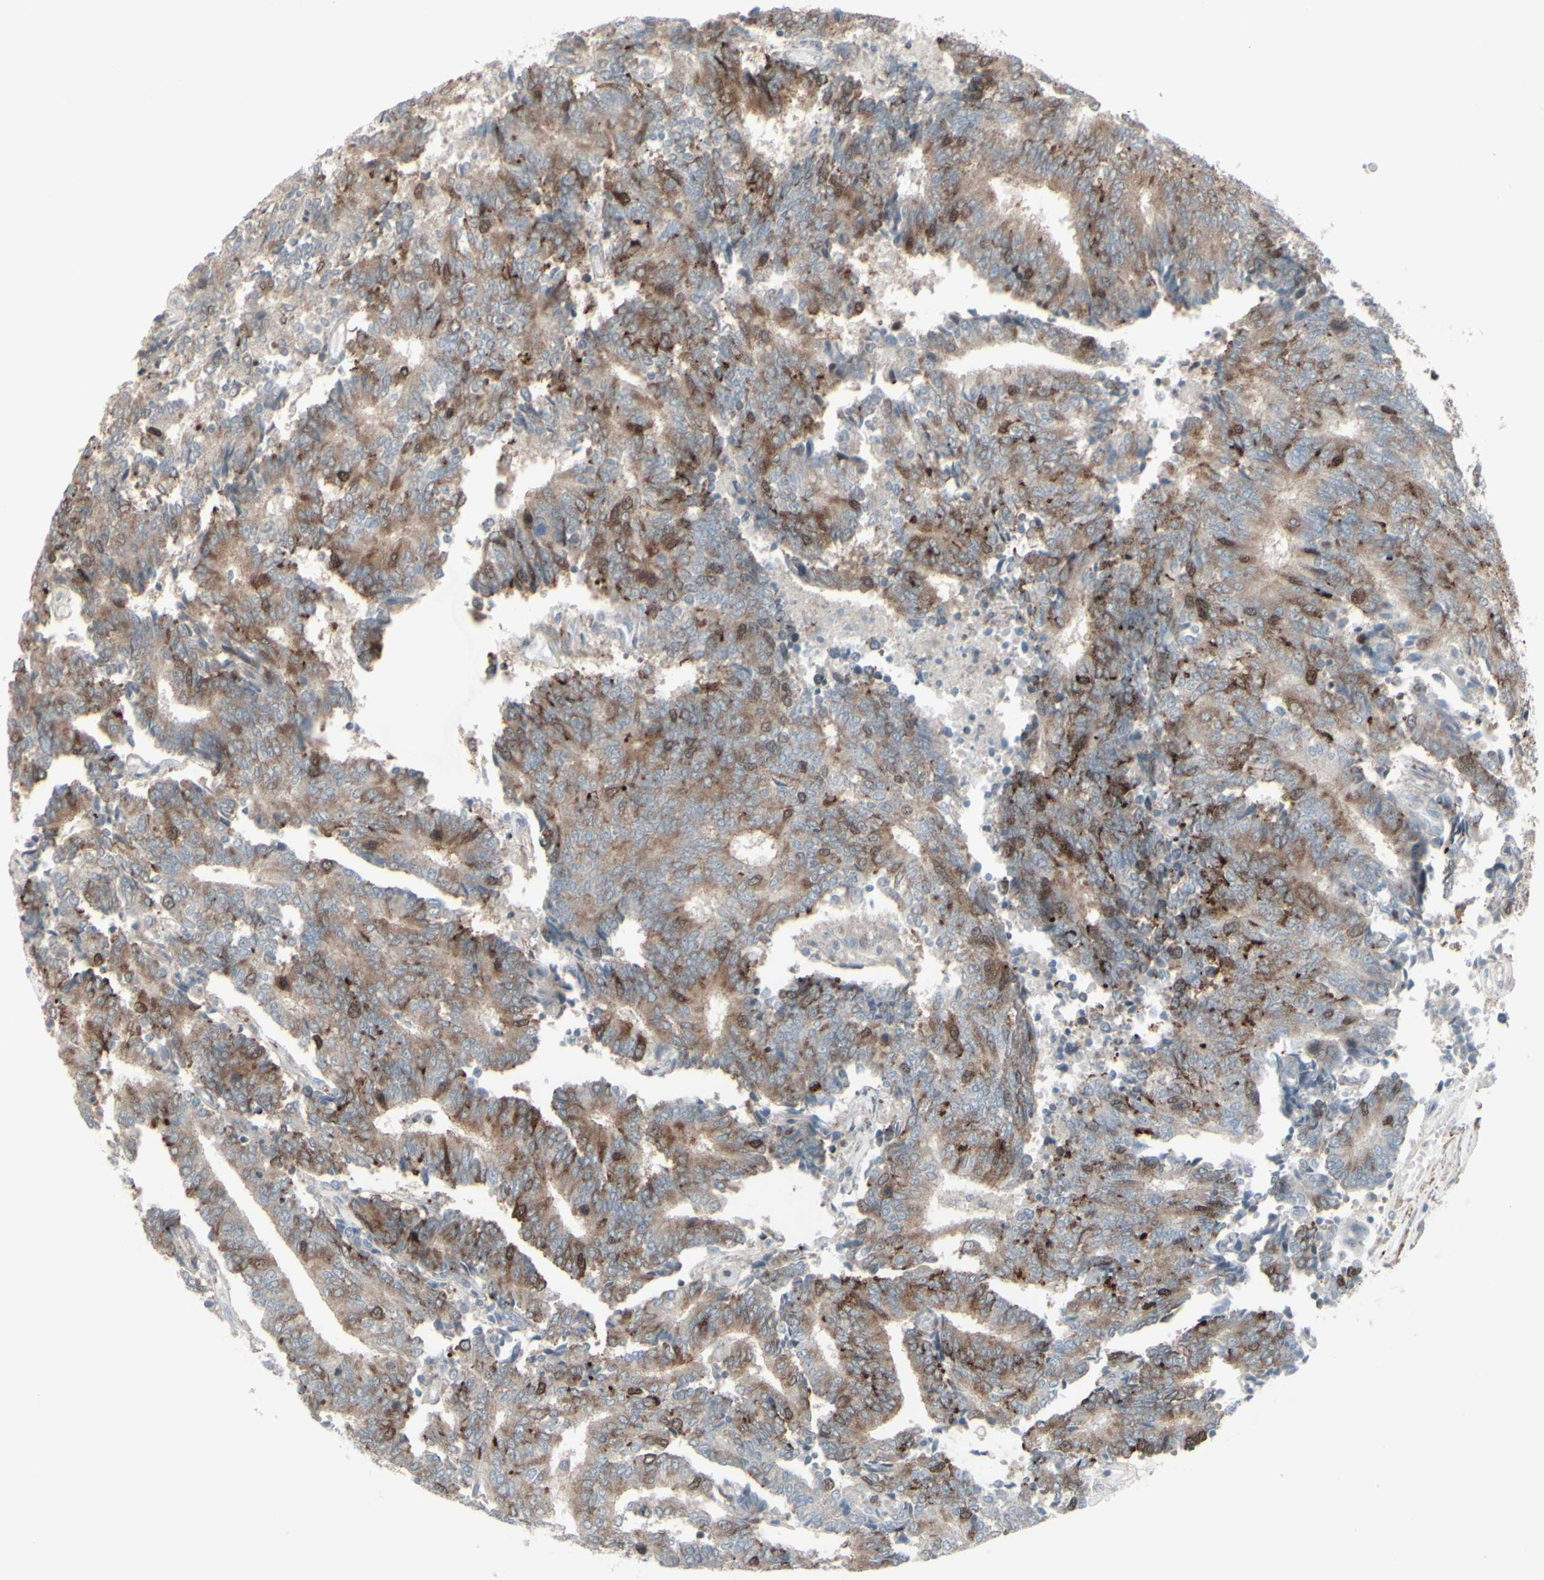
{"staining": {"intensity": "moderate", "quantity": "<25%", "location": "cytoplasmic/membranous,nuclear"}, "tissue": "prostate cancer", "cell_type": "Tumor cells", "image_type": "cancer", "snomed": [{"axis": "morphology", "description": "Normal tissue, NOS"}, {"axis": "morphology", "description": "Adenocarcinoma, High grade"}, {"axis": "topography", "description": "Prostate"}, {"axis": "topography", "description": "Seminal veicle"}], "caption": "DAB (3,3'-diaminobenzidine) immunohistochemical staining of high-grade adenocarcinoma (prostate) exhibits moderate cytoplasmic/membranous and nuclear protein staining in approximately <25% of tumor cells.", "gene": "GMNN", "patient": {"sex": "male", "age": 55}}